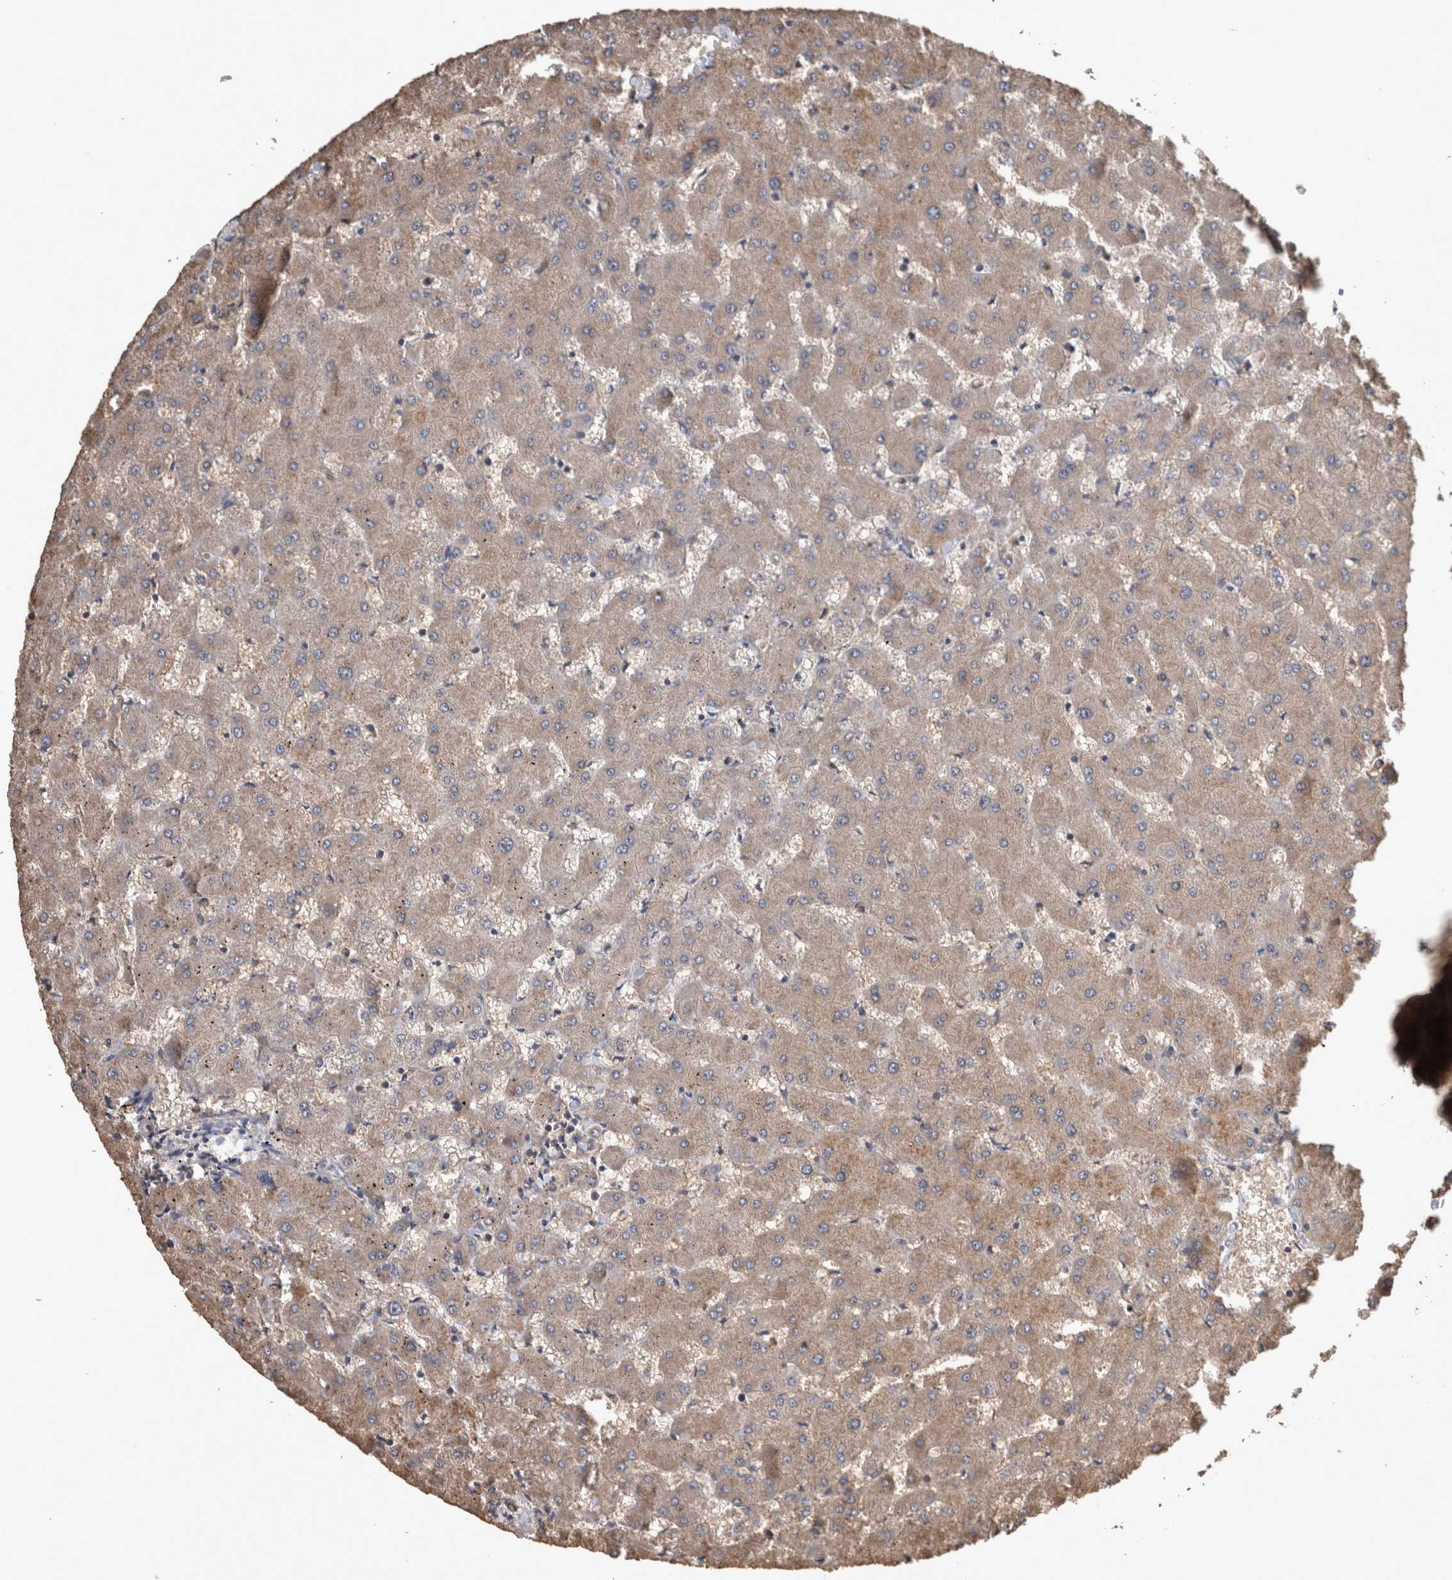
{"staining": {"intensity": "moderate", "quantity": ">75%", "location": "cytoplasmic/membranous"}, "tissue": "liver", "cell_type": "Cholangiocytes", "image_type": "normal", "snomed": [{"axis": "morphology", "description": "Normal tissue, NOS"}, {"axis": "topography", "description": "Liver"}], "caption": "The micrograph exhibits a brown stain indicating the presence of a protein in the cytoplasmic/membranous of cholangiocytes in liver.", "gene": "FGFRL1", "patient": {"sex": "female", "age": 63}}